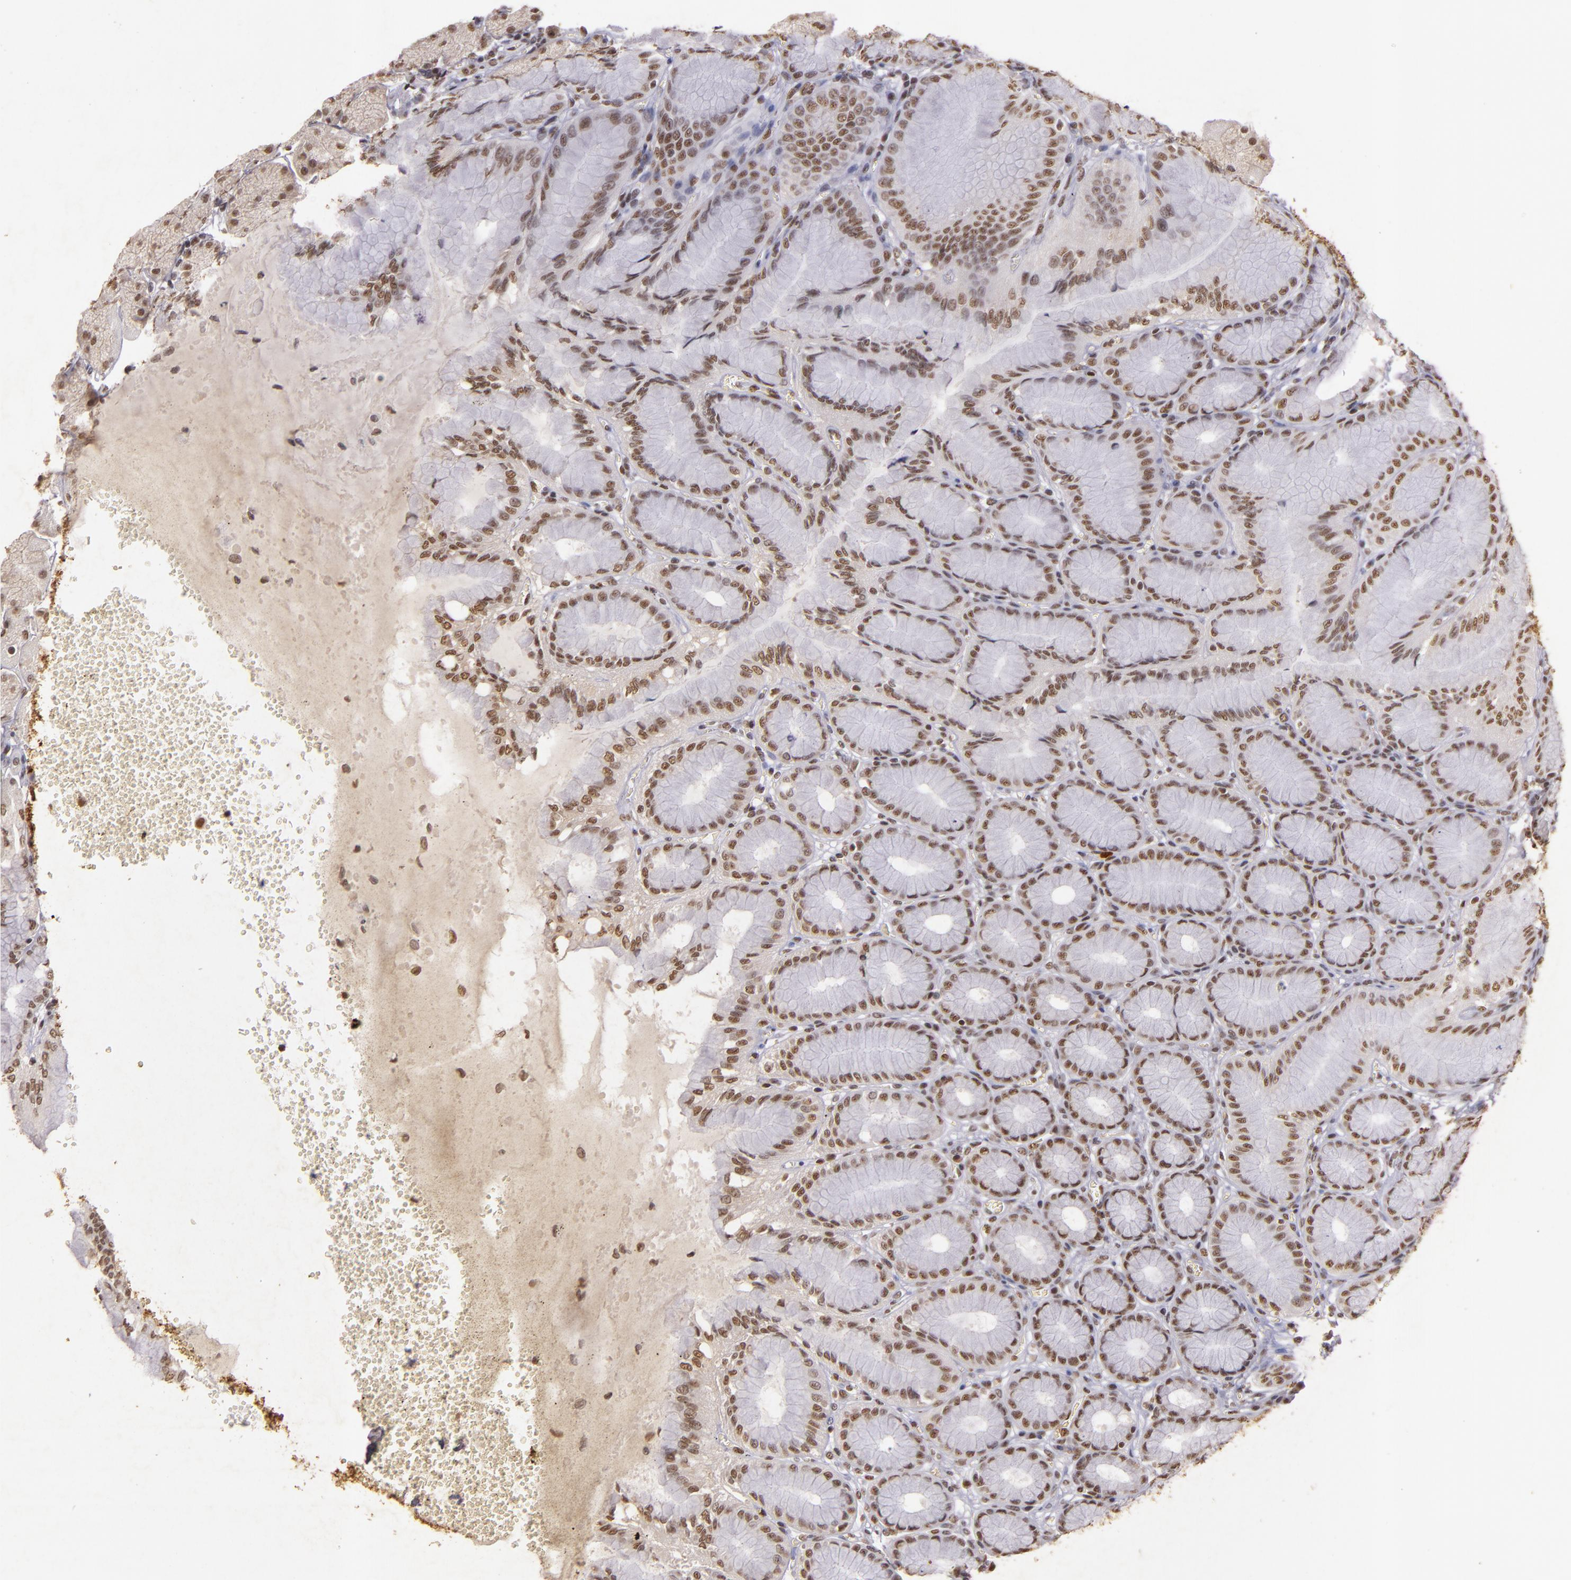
{"staining": {"intensity": "moderate", "quantity": ">75%", "location": "nuclear"}, "tissue": "stomach", "cell_type": "Glandular cells", "image_type": "normal", "snomed": [{"axis": "morphology", "description": "Normal tissue, NOS"}, {"axis": "topography", "description": "Stomach"}, {"axis": "topography", "description": "Stomach, lower"}], "caption": "Brown immunohistochemical staining in unremarkable human stomach demonstrates moderate nuclear positivity in approximately >75% of glandular cells.", "gene": "CBX3", "patient": {"sex": "male", "age": 76}}